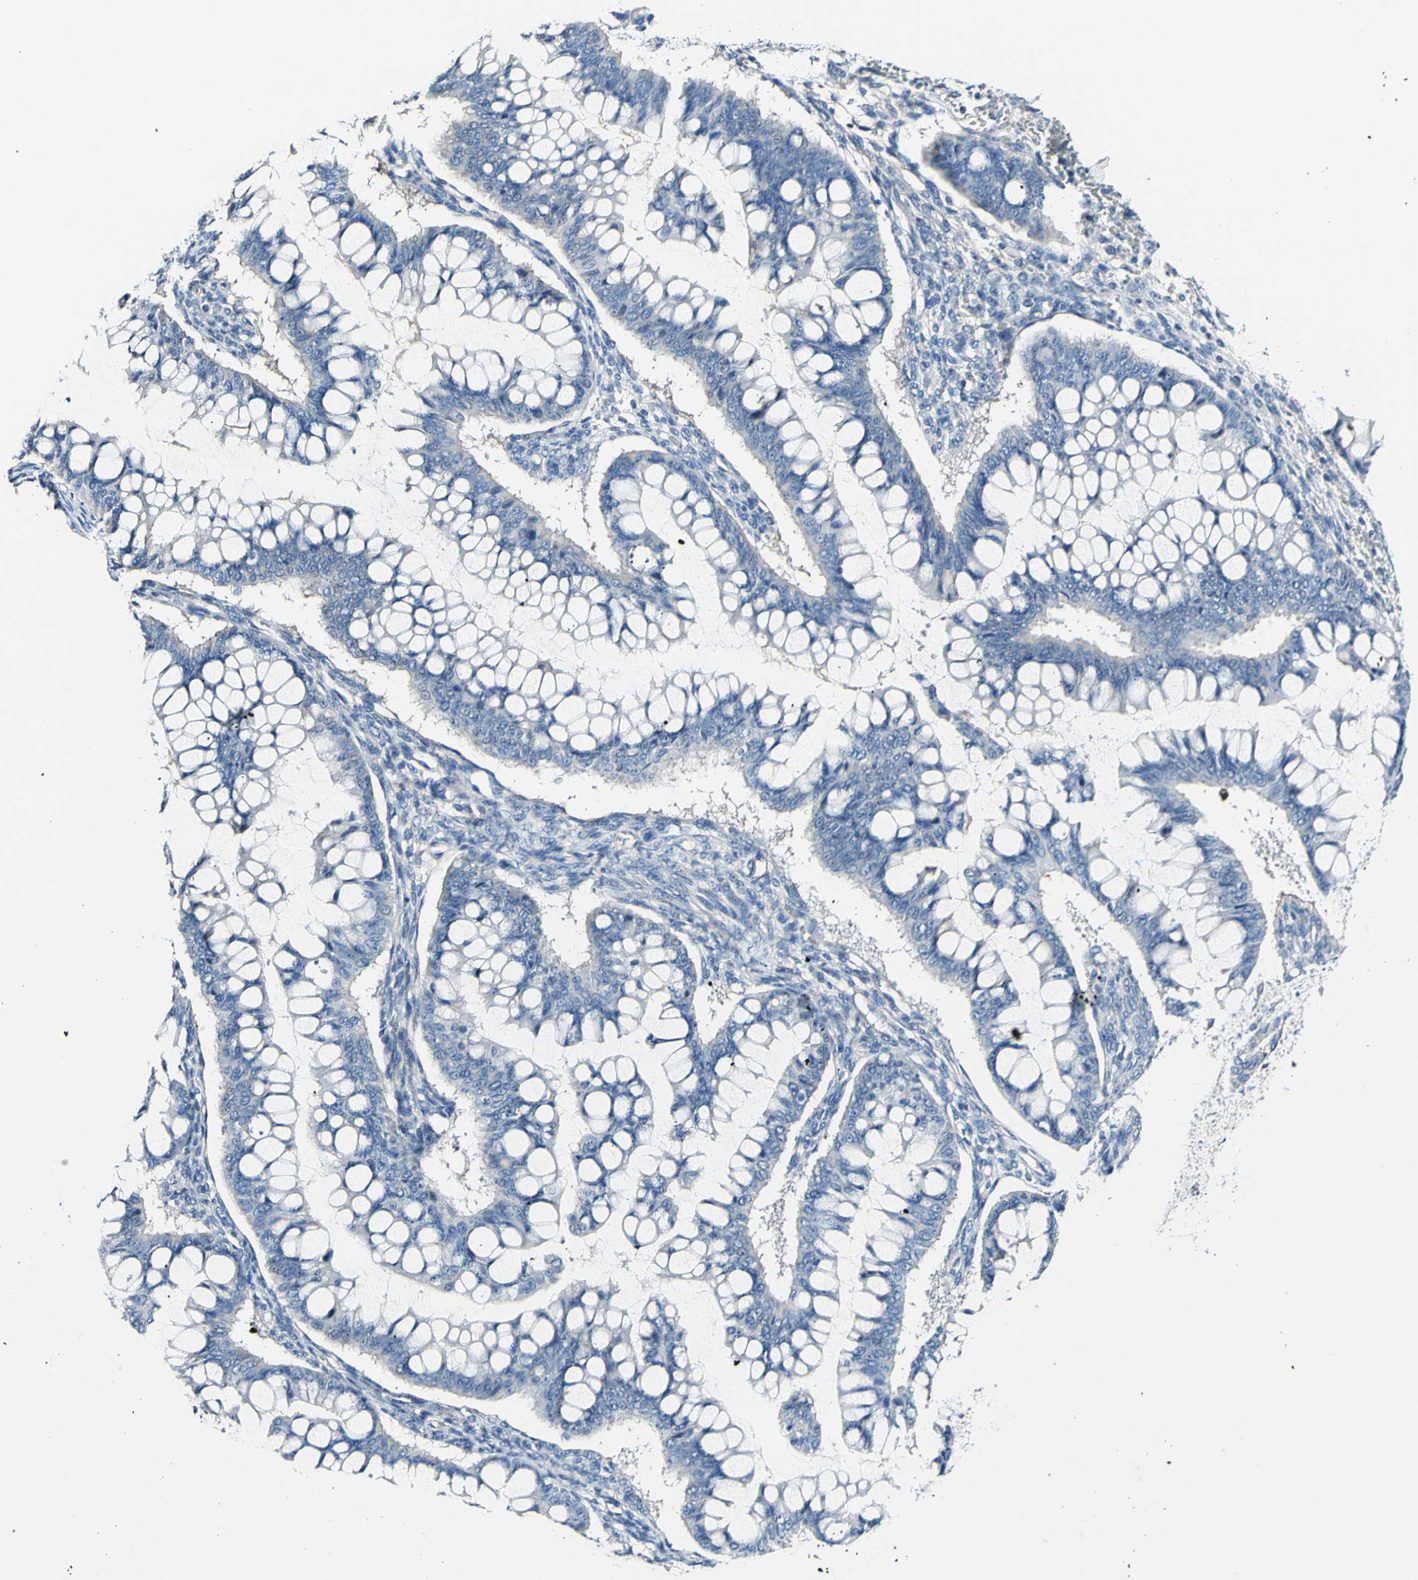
{"staining": {"intensity": "negative", "quantity": "none", "location": "none"}, "tissue": "ovarian cancer", "cell_type": "Tumor cells", "image_type": "cancer", "snomed": [{"axis": "morphology", "description": "Cystadenocarcinoma, mucinous, NOS"}, {"axis": "topography", "description": "Ovary"}], "caption": "DAB (3,3'-diaminobenzidine) immunohistochemical staining of human ovarian mucinous cystadenocarcinoma exhibits no significant staining in tumor cells.", "gene": "COL6A3", "patient": {"sex": "female", "age": 73}}